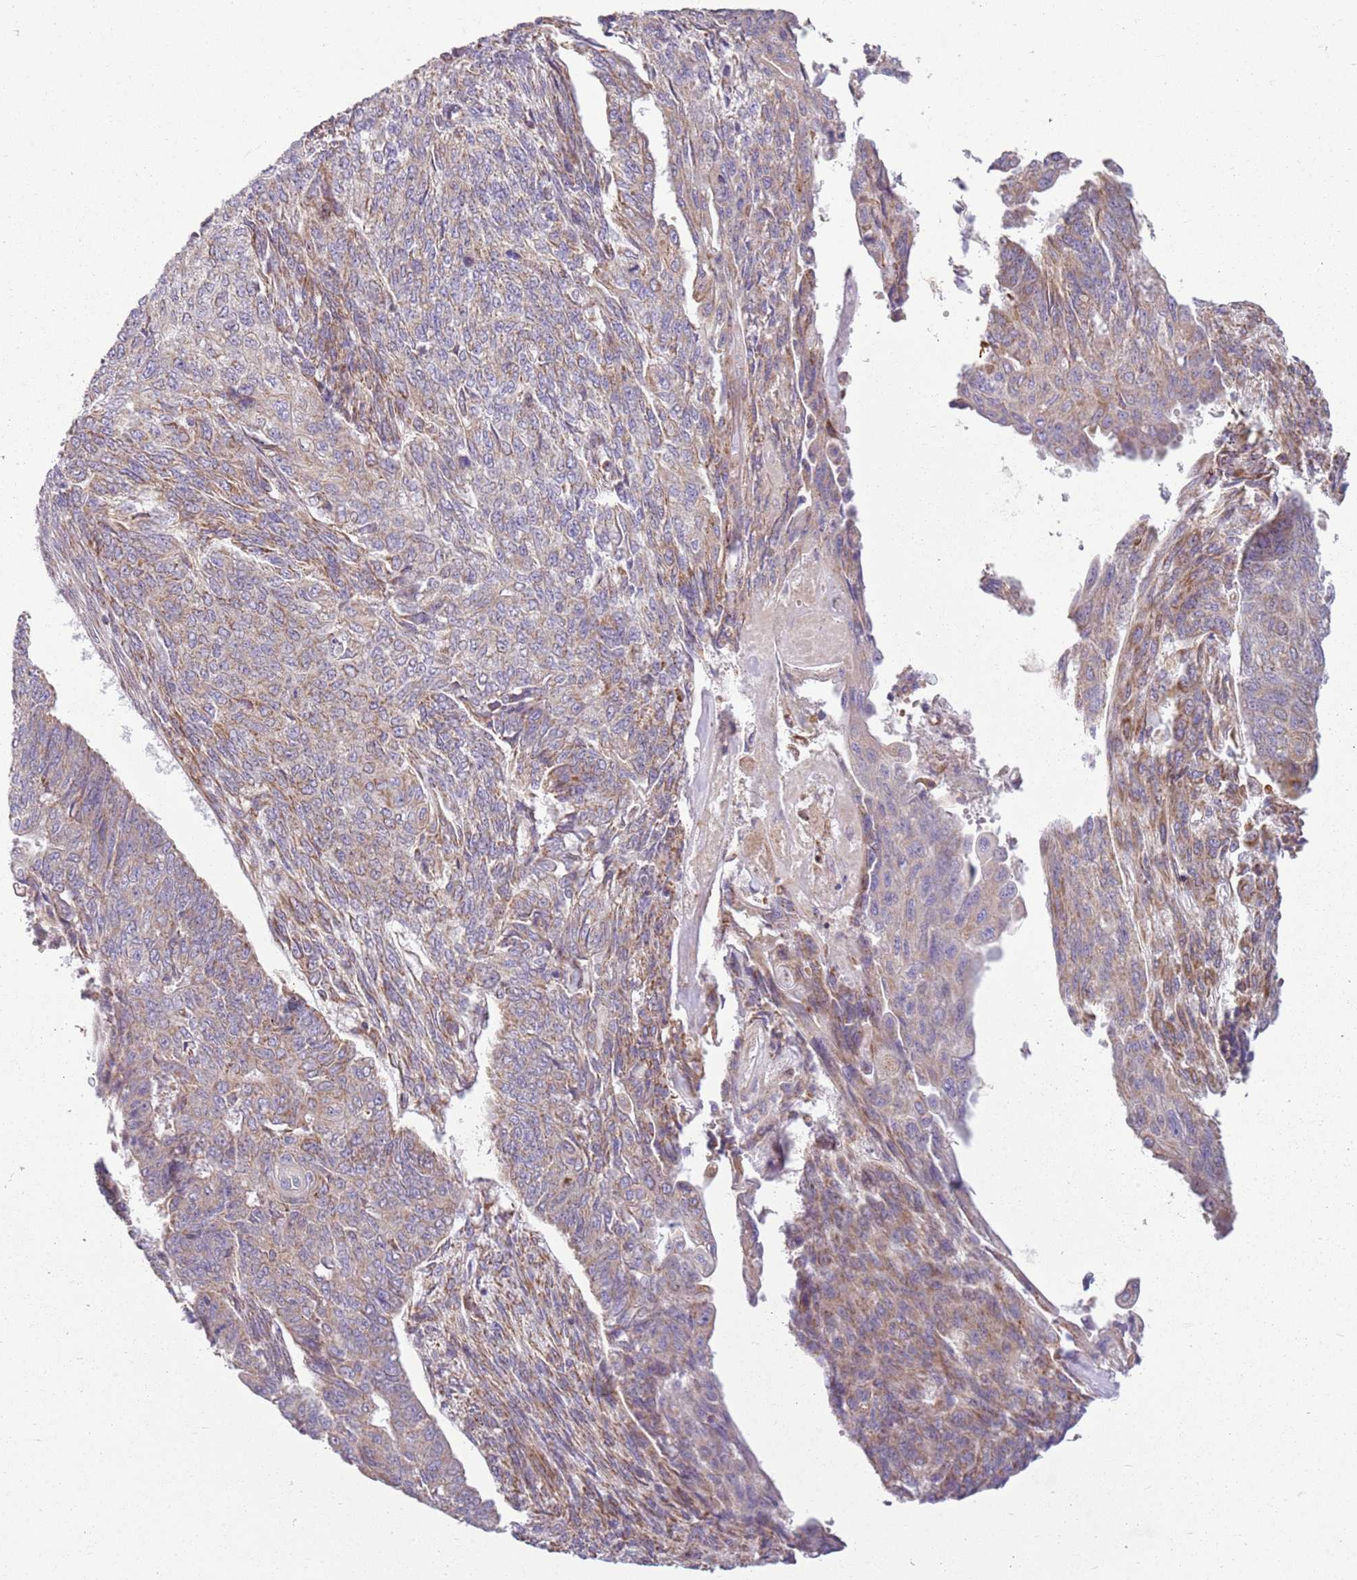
{"staining": {"intensity": "weak", "quantity": ">75%", "location": "cytoplasmic/membranous"}, "tissue": "endometrial cancer", "cell_type": "Tumor cells", "image_type": "cancer", "snomed": [{"axis": "morphology", "description": "Adenocarcinoma, NOS"}, {"axis": "topography", "description": "Endometrium"}], "caption": "Immunohistochemistry (IHC) photomicrograph of endometrial adenocarcinoma stained for a protein (brown), which reveals low levels of weak cytoplasmic/membranous positivity in approximately >75% of tumor cells.", "gene": "TMEM200C", "patient": {"sex": "female", "age": 32}}